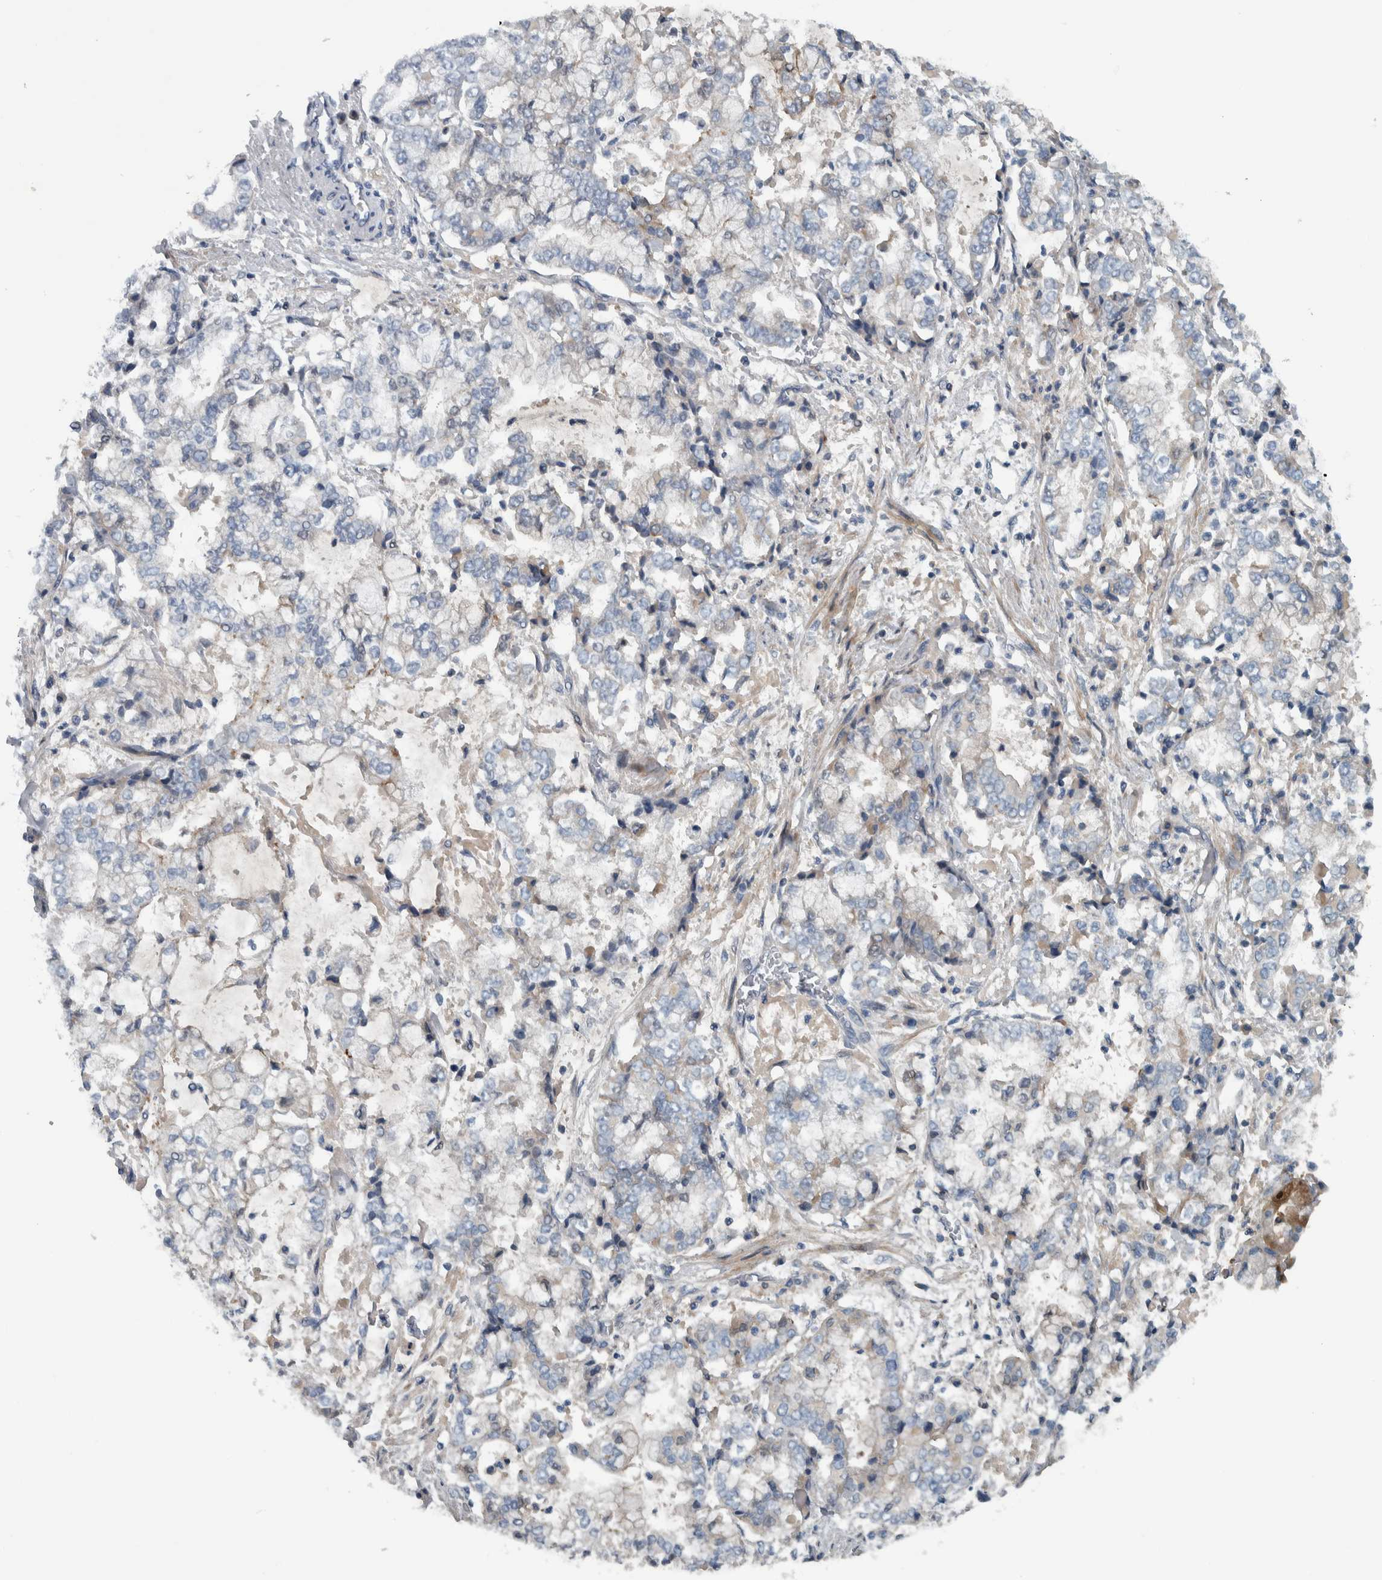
{"staining": {"intensity": "negative", "quantity": "none", "location": "none"}, "tissue": "stomach cancer", "cell_type": "Tumor cells", "image_type": "cancer", "snomed": [{"axis": "morphology", "description": "Adenocarcinoma, NOS"}, {"axis": "topography", "description": "Stomach"}], "caption": "There is no significant positivity in tumor cells of stomach cancer.", "gene": "SERPINC1", "patient": {"sex": "male", "age": 76}}